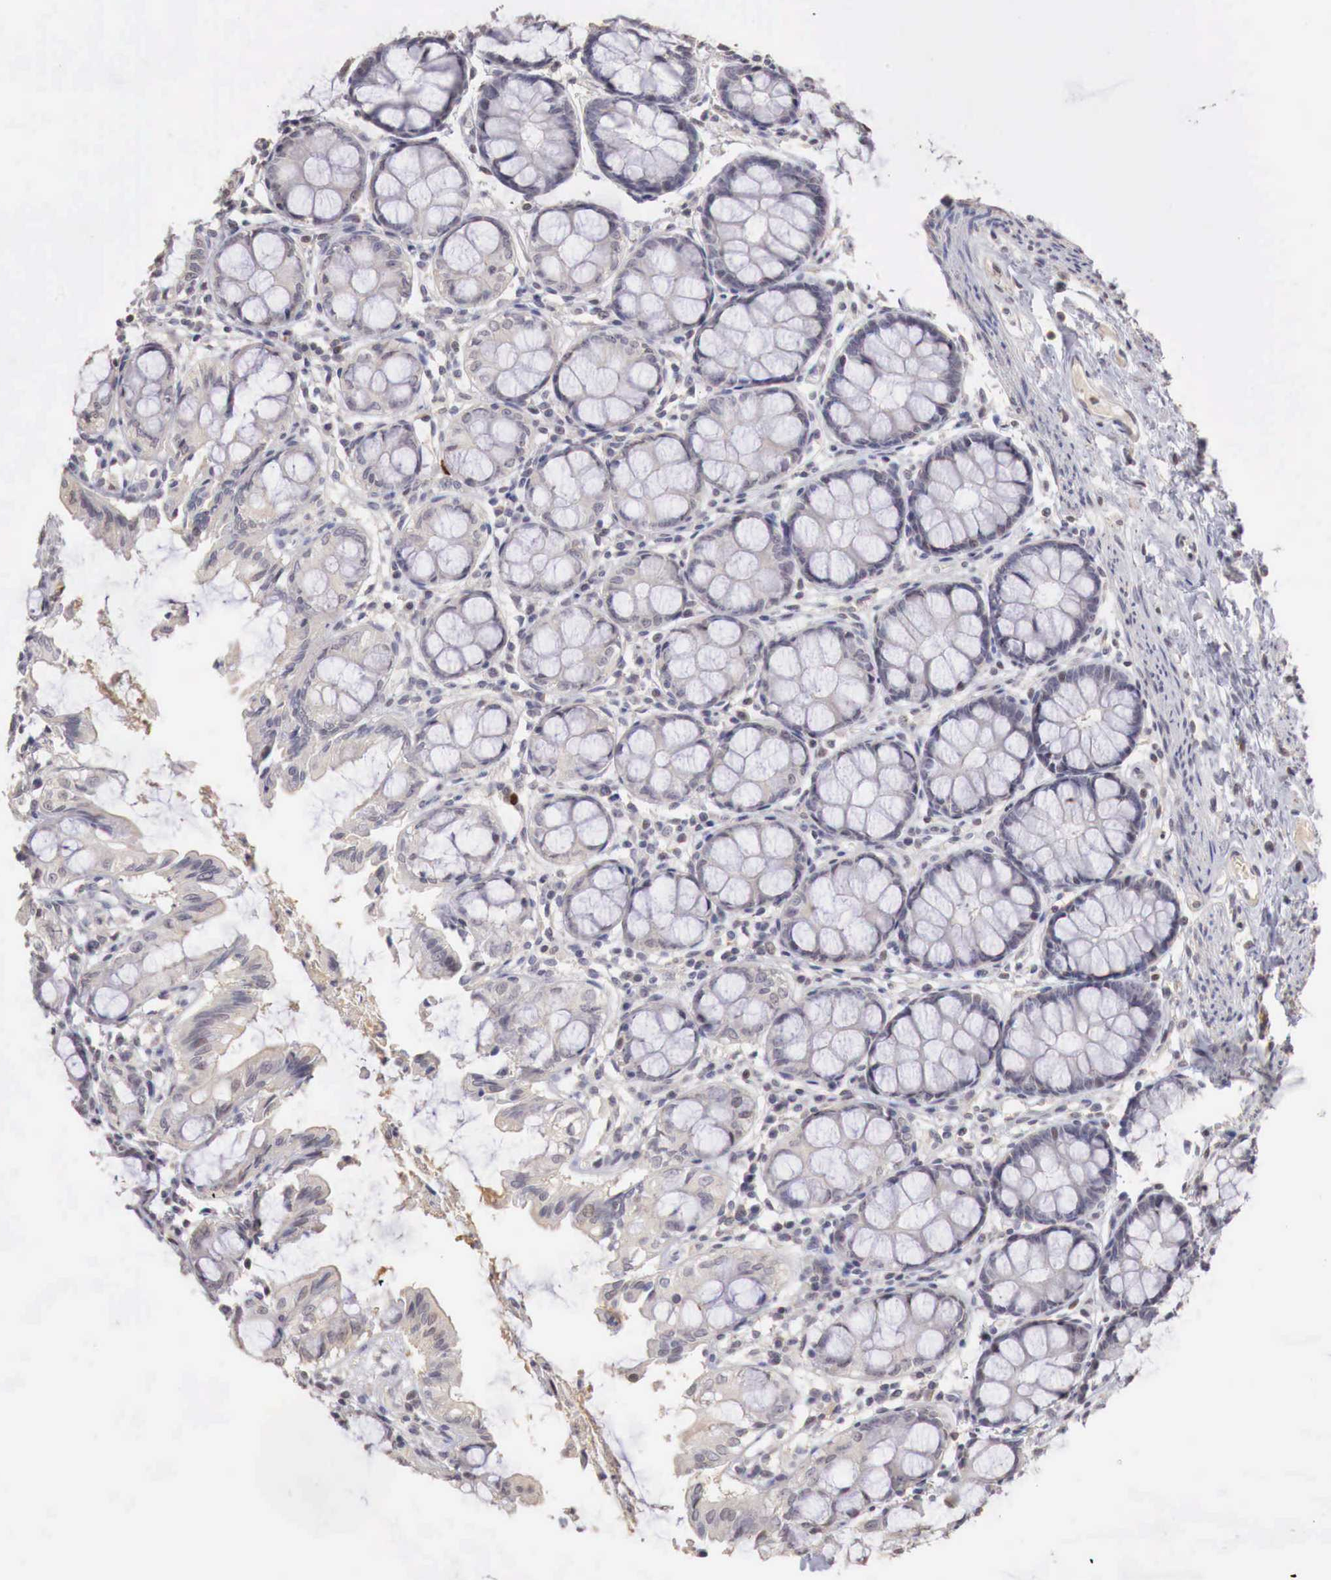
{"staining": {"intensity": "weak", "quantity": "25%-75%", "location": "nuclear"}, "tissue": "colon", "cell_type": "Endothelial cells", "image_type": "normal", "snomed": [{"axis": "morphology", "description": "Normal tissue, NOS"}, {"axis": "topography", "description": "Colon"}], "caption": "Protein expression analysis of normal colon reveals weak nuclear staining in about 25%-75% of endothelial cells.", "gene": "TBC1D9", "patient": {"sex": "male", "age": 54}}